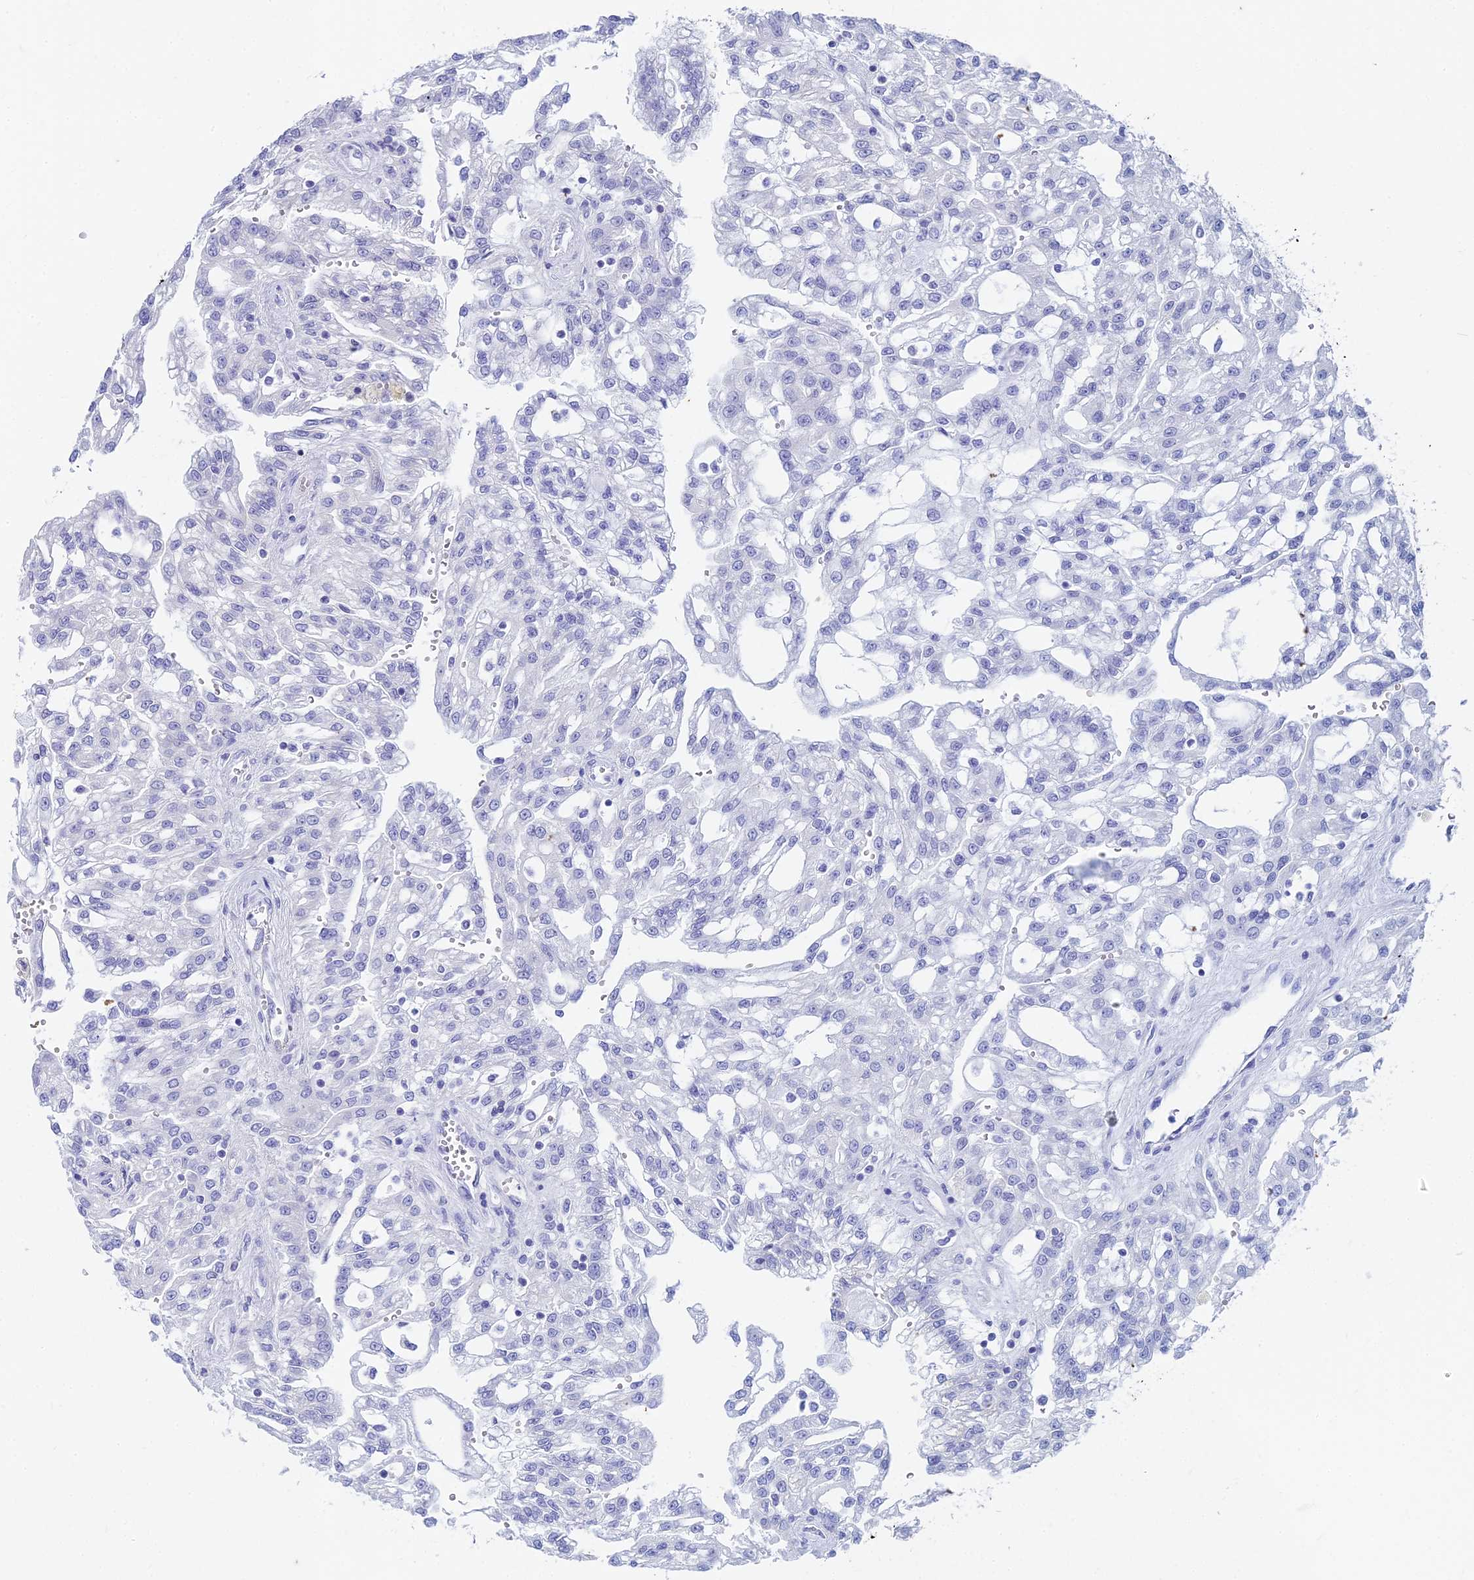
{"staining": {"intensity": "negative", "quantity": "none", "location": "none"}, "tissue": "renal cancer", "cell_type": "Tumor cells", "image_type": "cancer", "snomed": [{"axis": "morphology", "description": "Adenocarcinoma, NOS"}, {"axis": "topography", "description": "Kidney"}], "caption": "Immunohistochemistry (IHC) of human renal cancer reveals no positivity in tumor cells.", "gene": "EEF2KMT", "patient": {"sex": "male", "age": 63}}